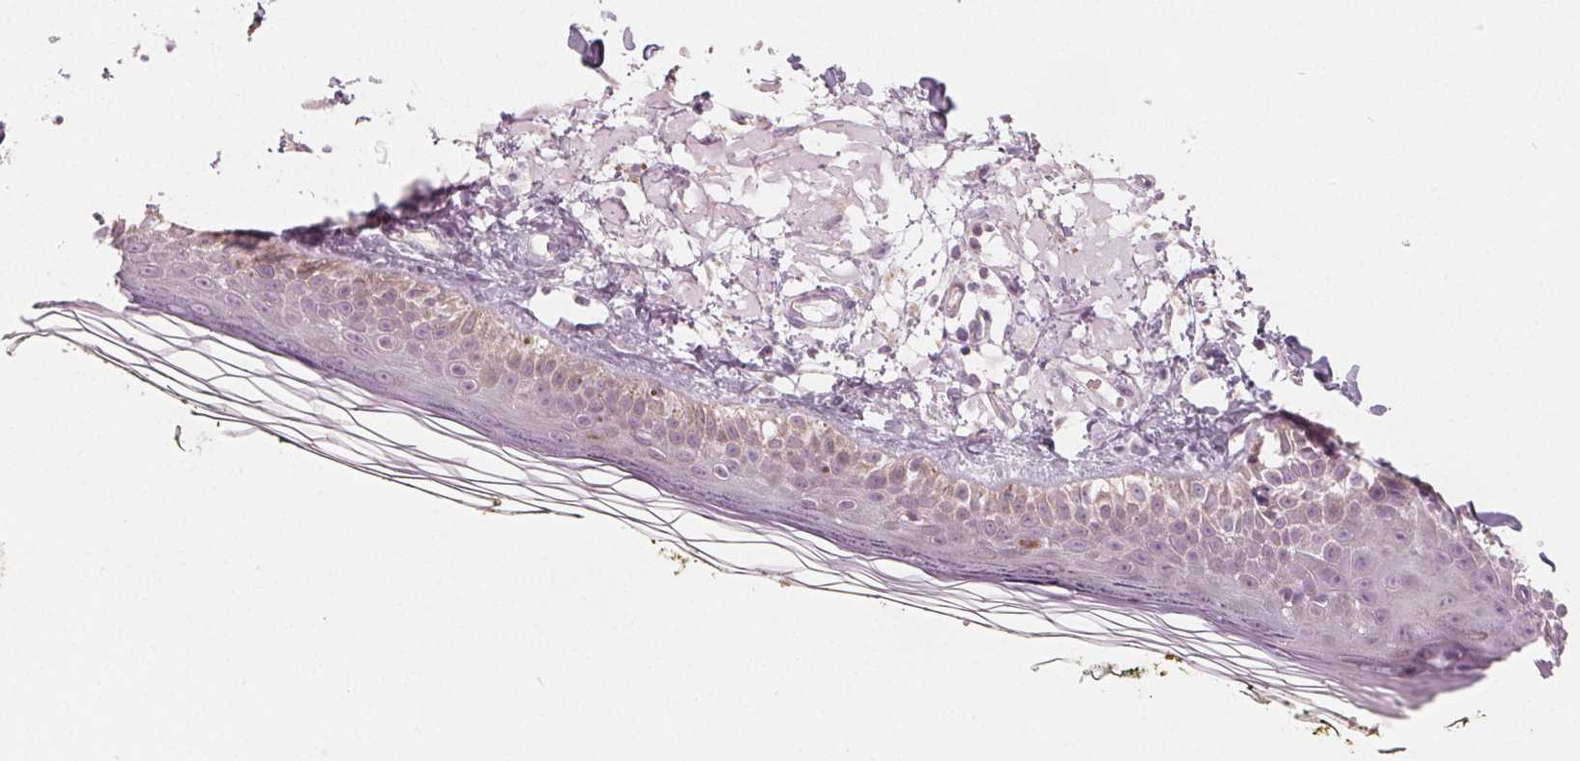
{"staining": {"intensity": "negative", "quantity": "none", "location": "none"}, "tissue": "skin", "cell_type": "Fibroblasts", "image_type": "normal", "snomed": [{"axis": "morphology", "description": "Normal tissue, NOS"}, {"axis": "topography", "description": "Skin"}], "caption": "Immunohistochemistry of benign skin shows no staining in fibroblasts.", "gene": "NUP210L", "patient": {"sex": "male", "age": 76}}